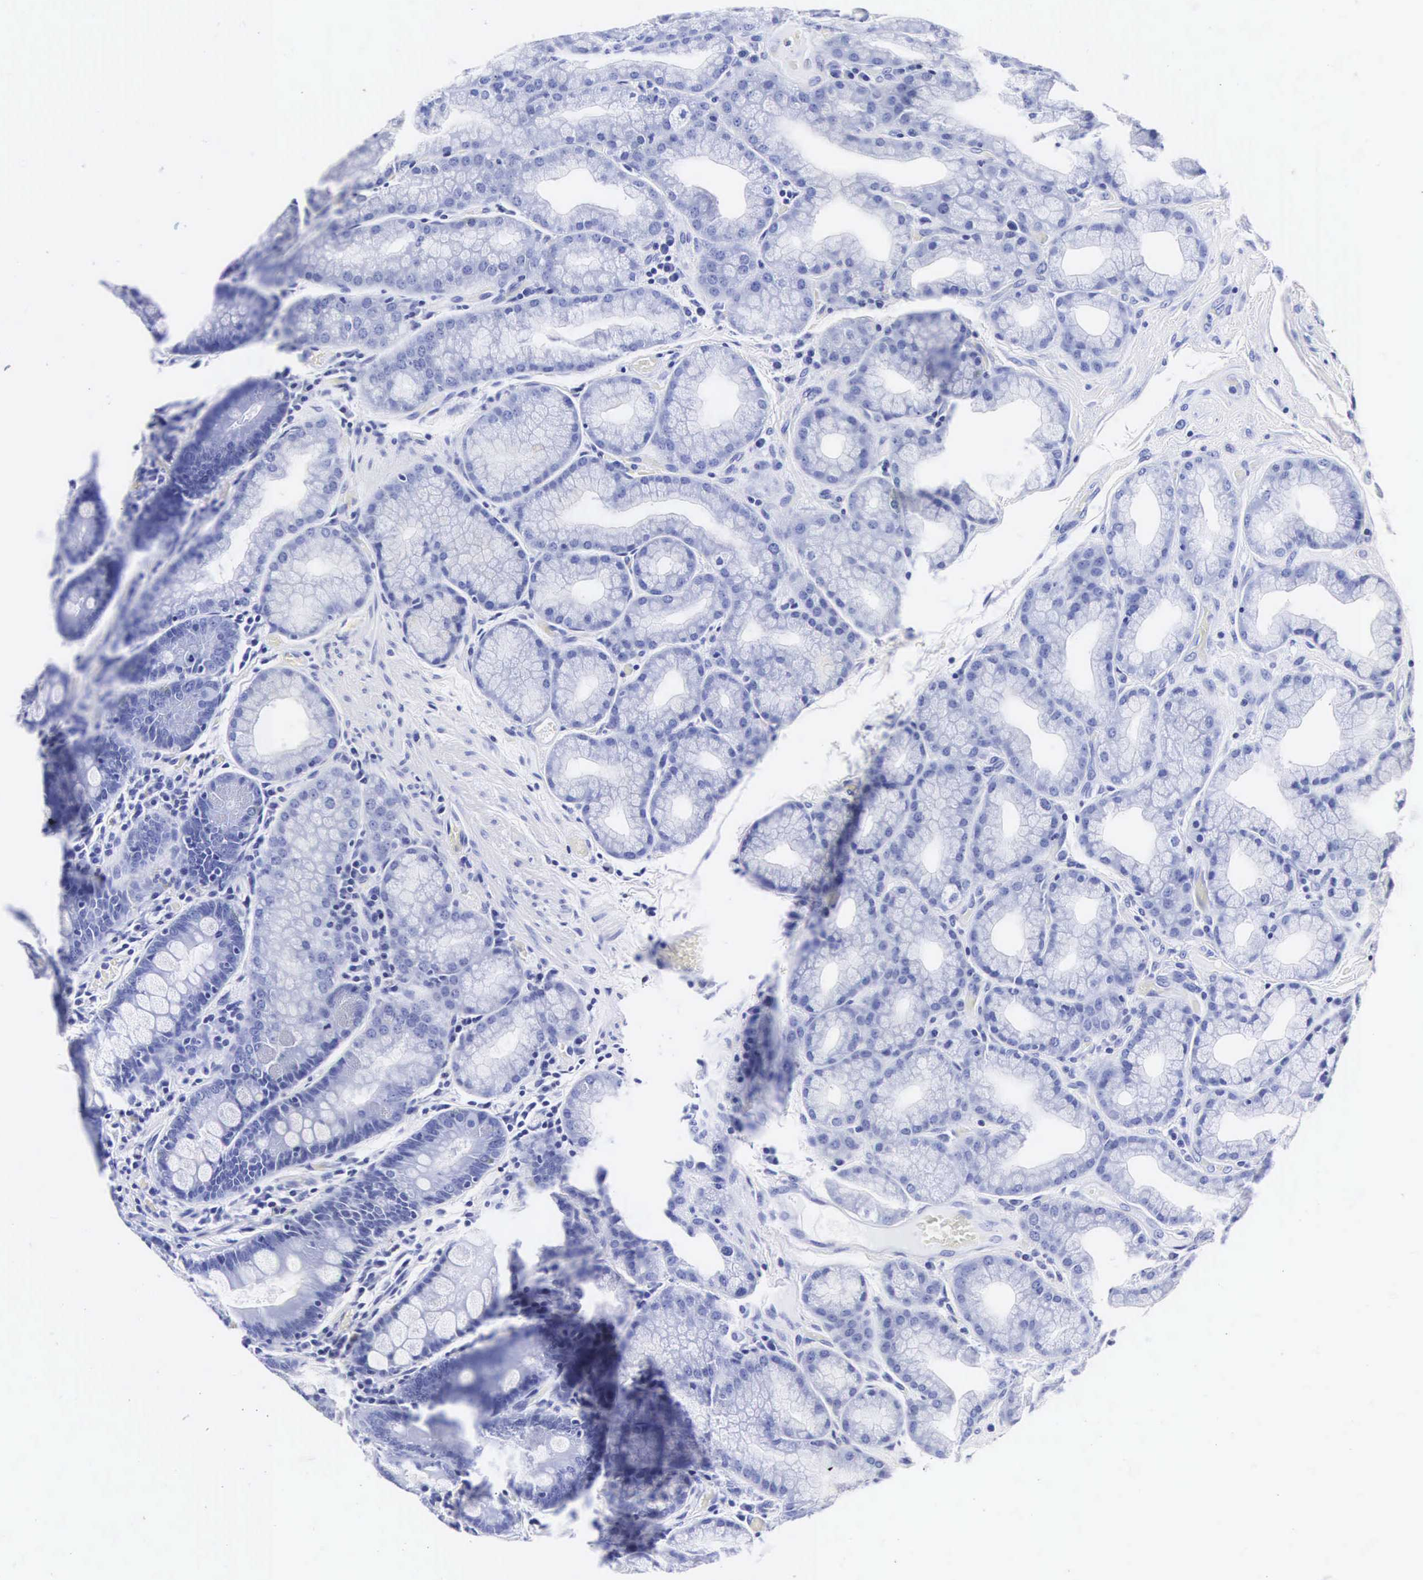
{"staining": {"intensity": "negative", "quantity": "none", "location": "none"}, "tissue": "duodenum", "cell_type": "Glandular cells", "image_type": "normal", "snomed": [{"axis": "morphology", "description": "Normal tissue, NOS"}, {"axis": "topography", "description": "Duodenum"}], "caption": "An immunohistochemistry histopathology image of normal duodenum is shown. There is no staining in glandular cells of duodenum. (IHC, brightfield microscopy, high magnification).", "gene": "INS", "patient": {"sex": "female", "age": 43}}